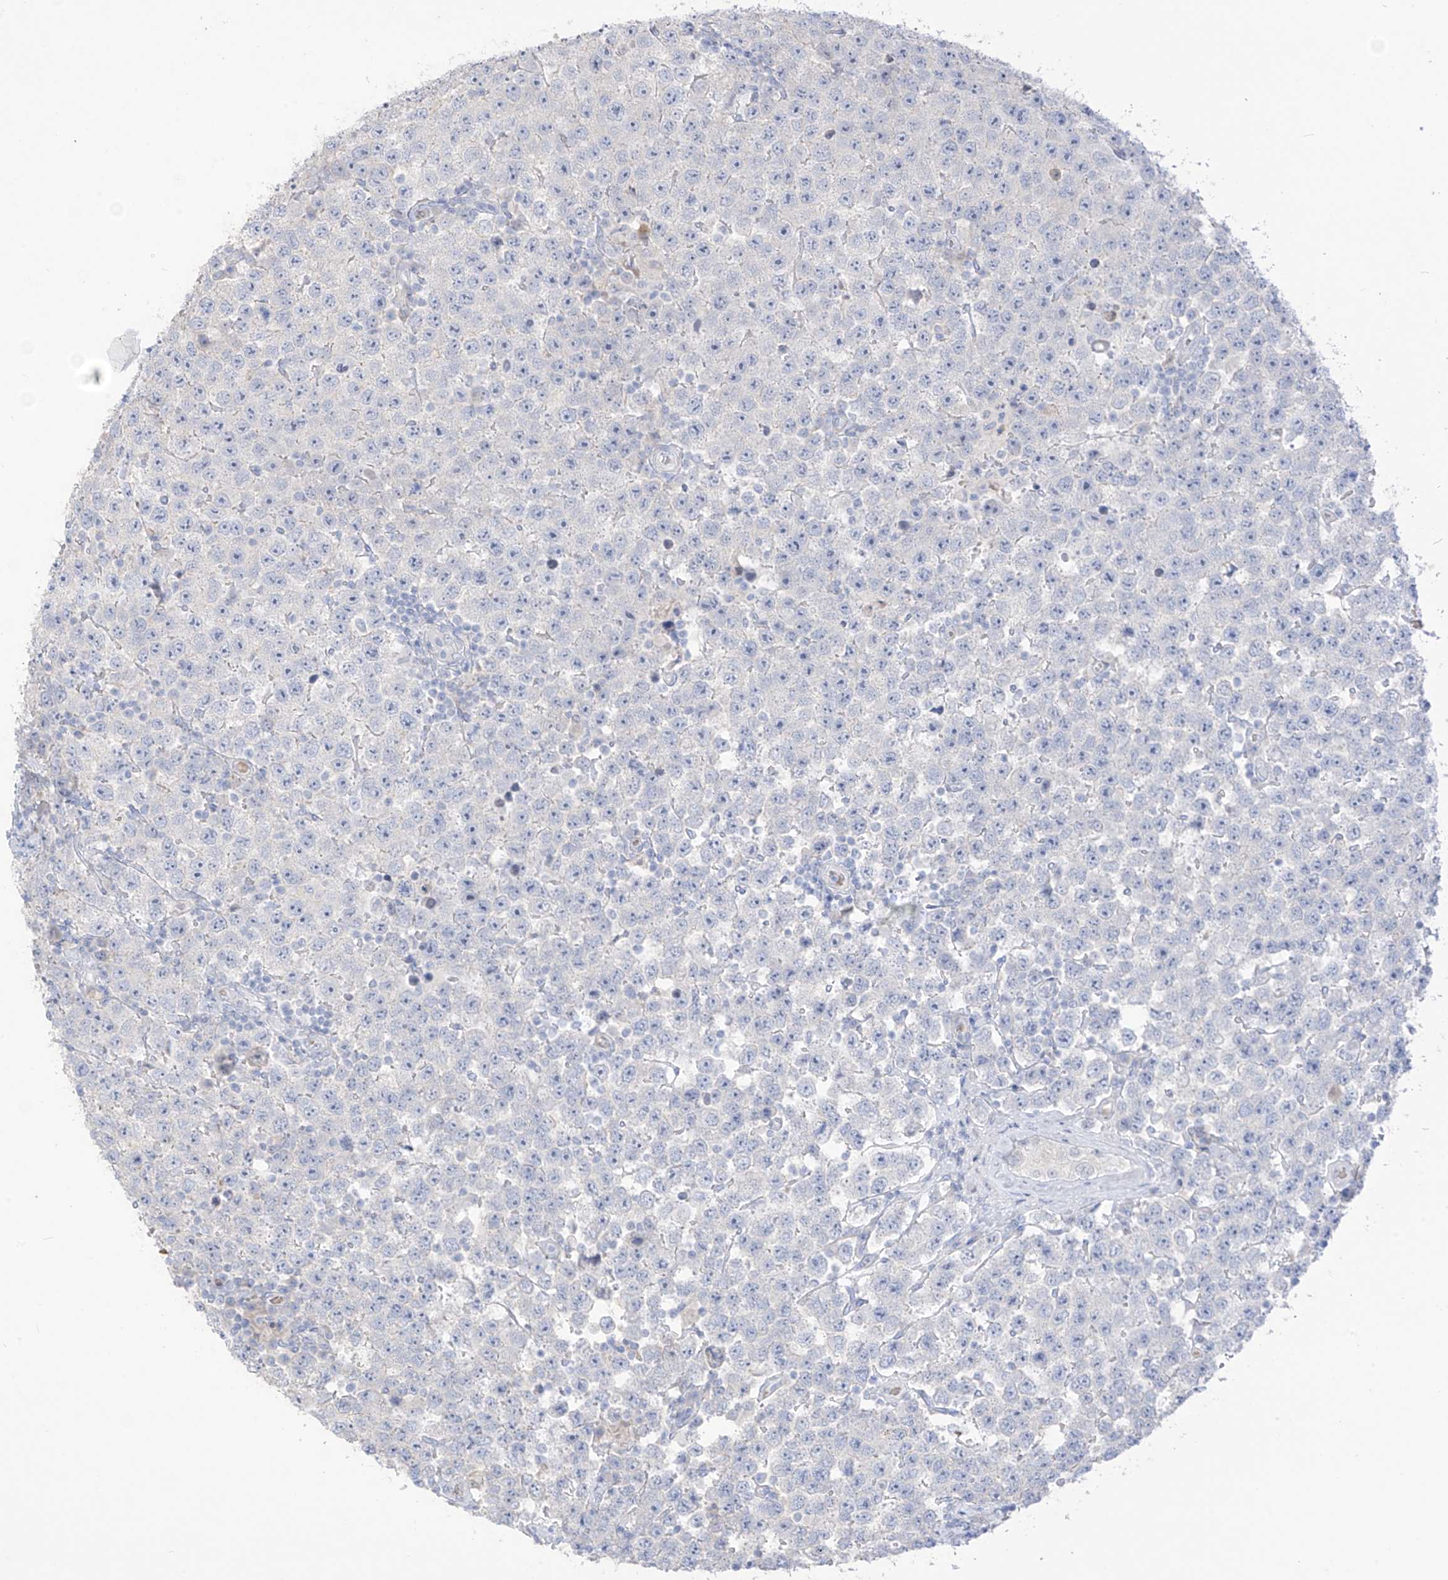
{"staining": {"intensity": "negative", "quantity": "none", "location": "none"}, "tissue": "testis cancer", "cell_type": "Tumor cells", "image_type": "cancer", "snomed": [{"axis": "morphology", "description": "Seminoma, NOS"}, {"axis": "topography", "description": "Testis"}], "caption": "Tumor cells show no significant protein expression in testis cancer (seminoma).", "gene": "ASPRV1", "patient": {"sex": "male", "age": 28}}